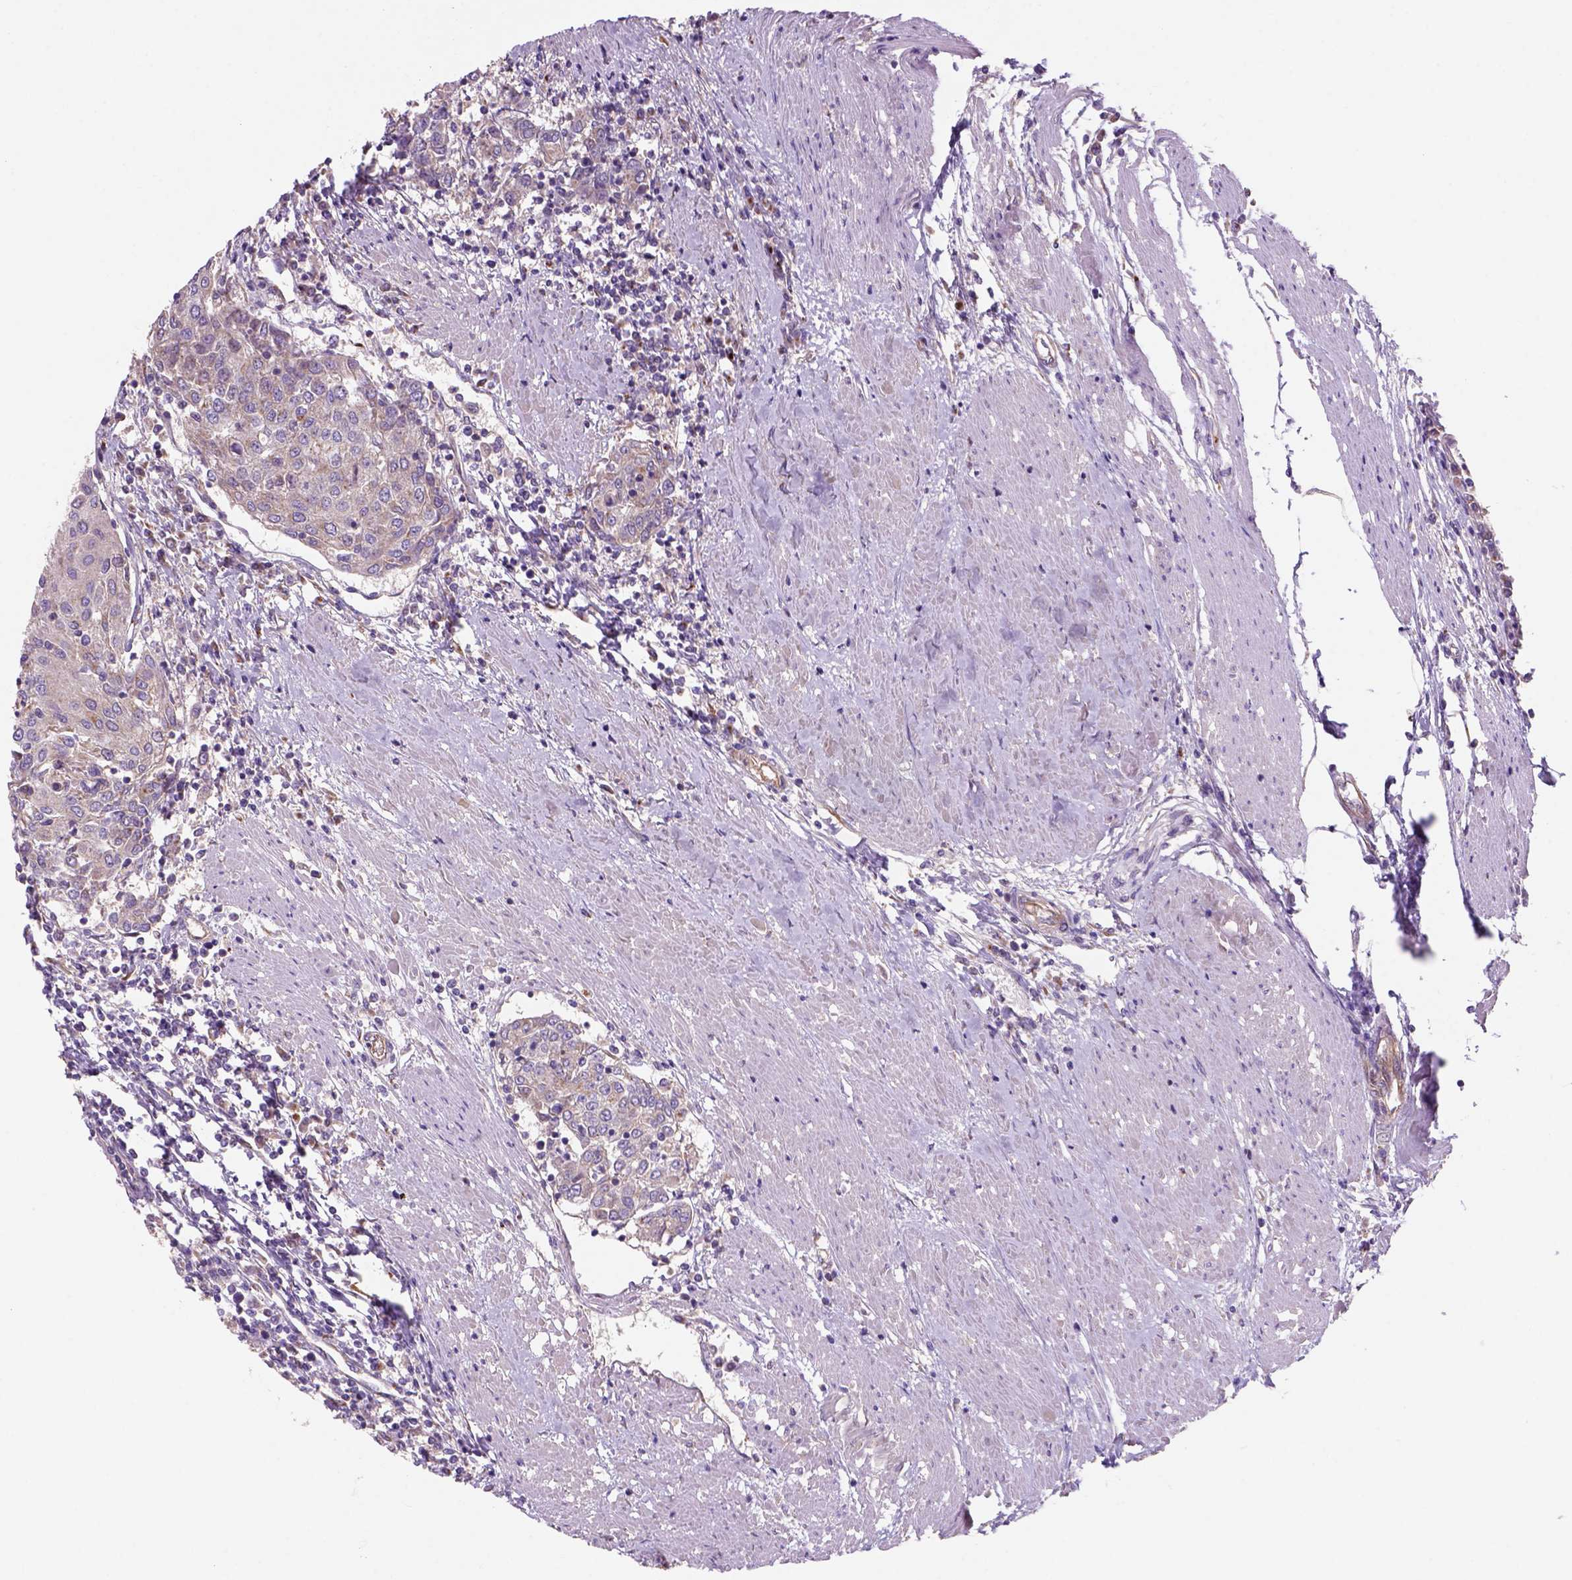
{"staining": {"intensity": "weak", "quantity": "25%-75%", "location": "cytoplasmic/membranous"}, "tissue": "urothelial cancer", "cell_type": "Tumor cells", "image_type": "cancer", "snomed": [{"axis": "morphology", "description": "Urothelial carcinoma, High grade"}, {"axis": "topography", "description": "Urinary bladder"}], "caption": "Weak cytoplasmic/membranous staining is appreciated in about 25%-75% of tumor cells in urothelial cancer.", "gene": "WARS2", "patient": {"sex": "female", "age": 85}}